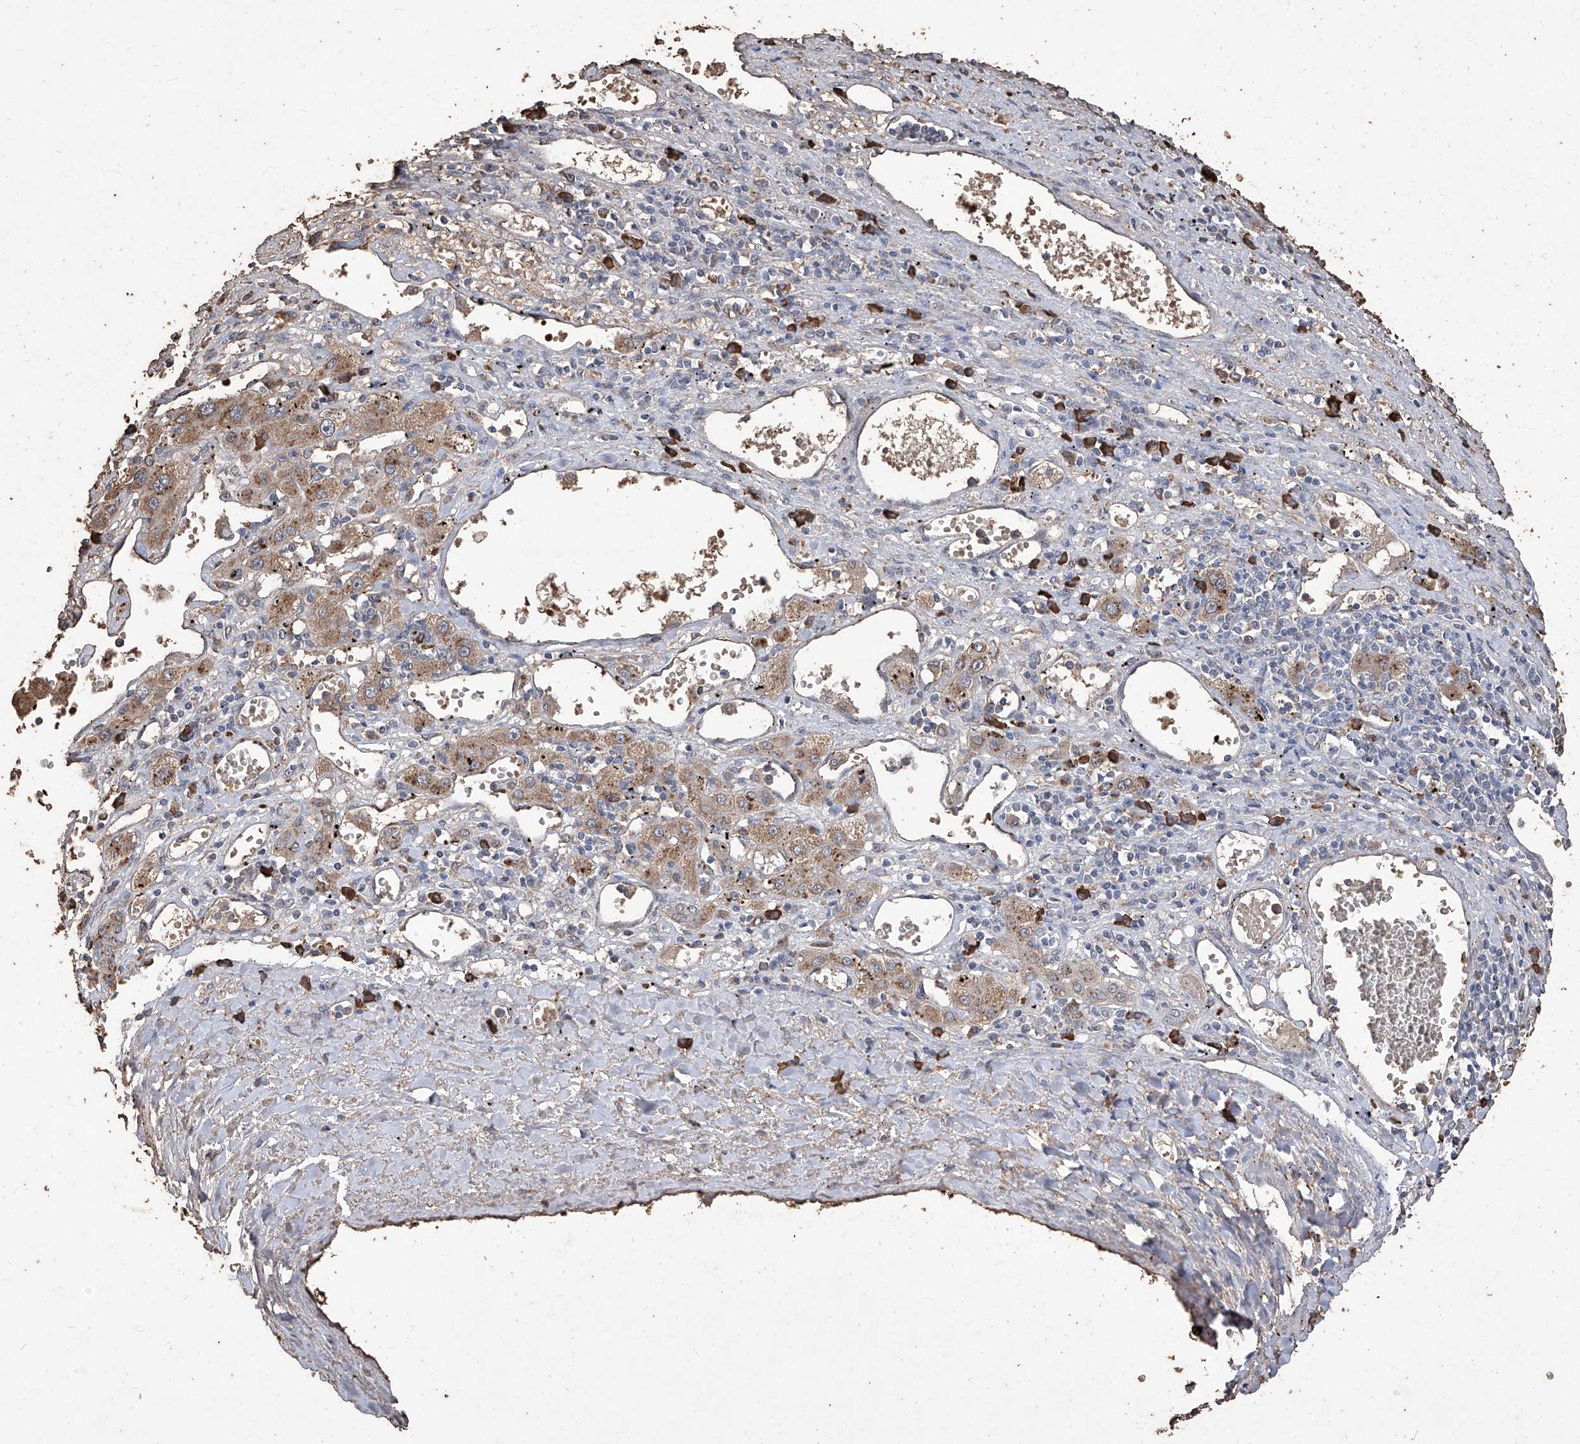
{"staining": {"intensity": "moderate", "quantity": ">75%", "location": "cytoplasmic/membranous"}, "tissue": "liver cancer", "cell_type": "Tumor cells", "image_type": "cancer", "snomed": [{"axis": "morphology", "description": "Carcinoma, Hepatocellular, NOS"}, {"axis": "topography", "description": "Liver"}], "caption": "Liver cancer stained with a brown dye shows moderate cytoplasmic/membranous positive staining in about >75% of tumor cells.", "gene": "EML1", "patient": {"sex": "male", "age": 72}}